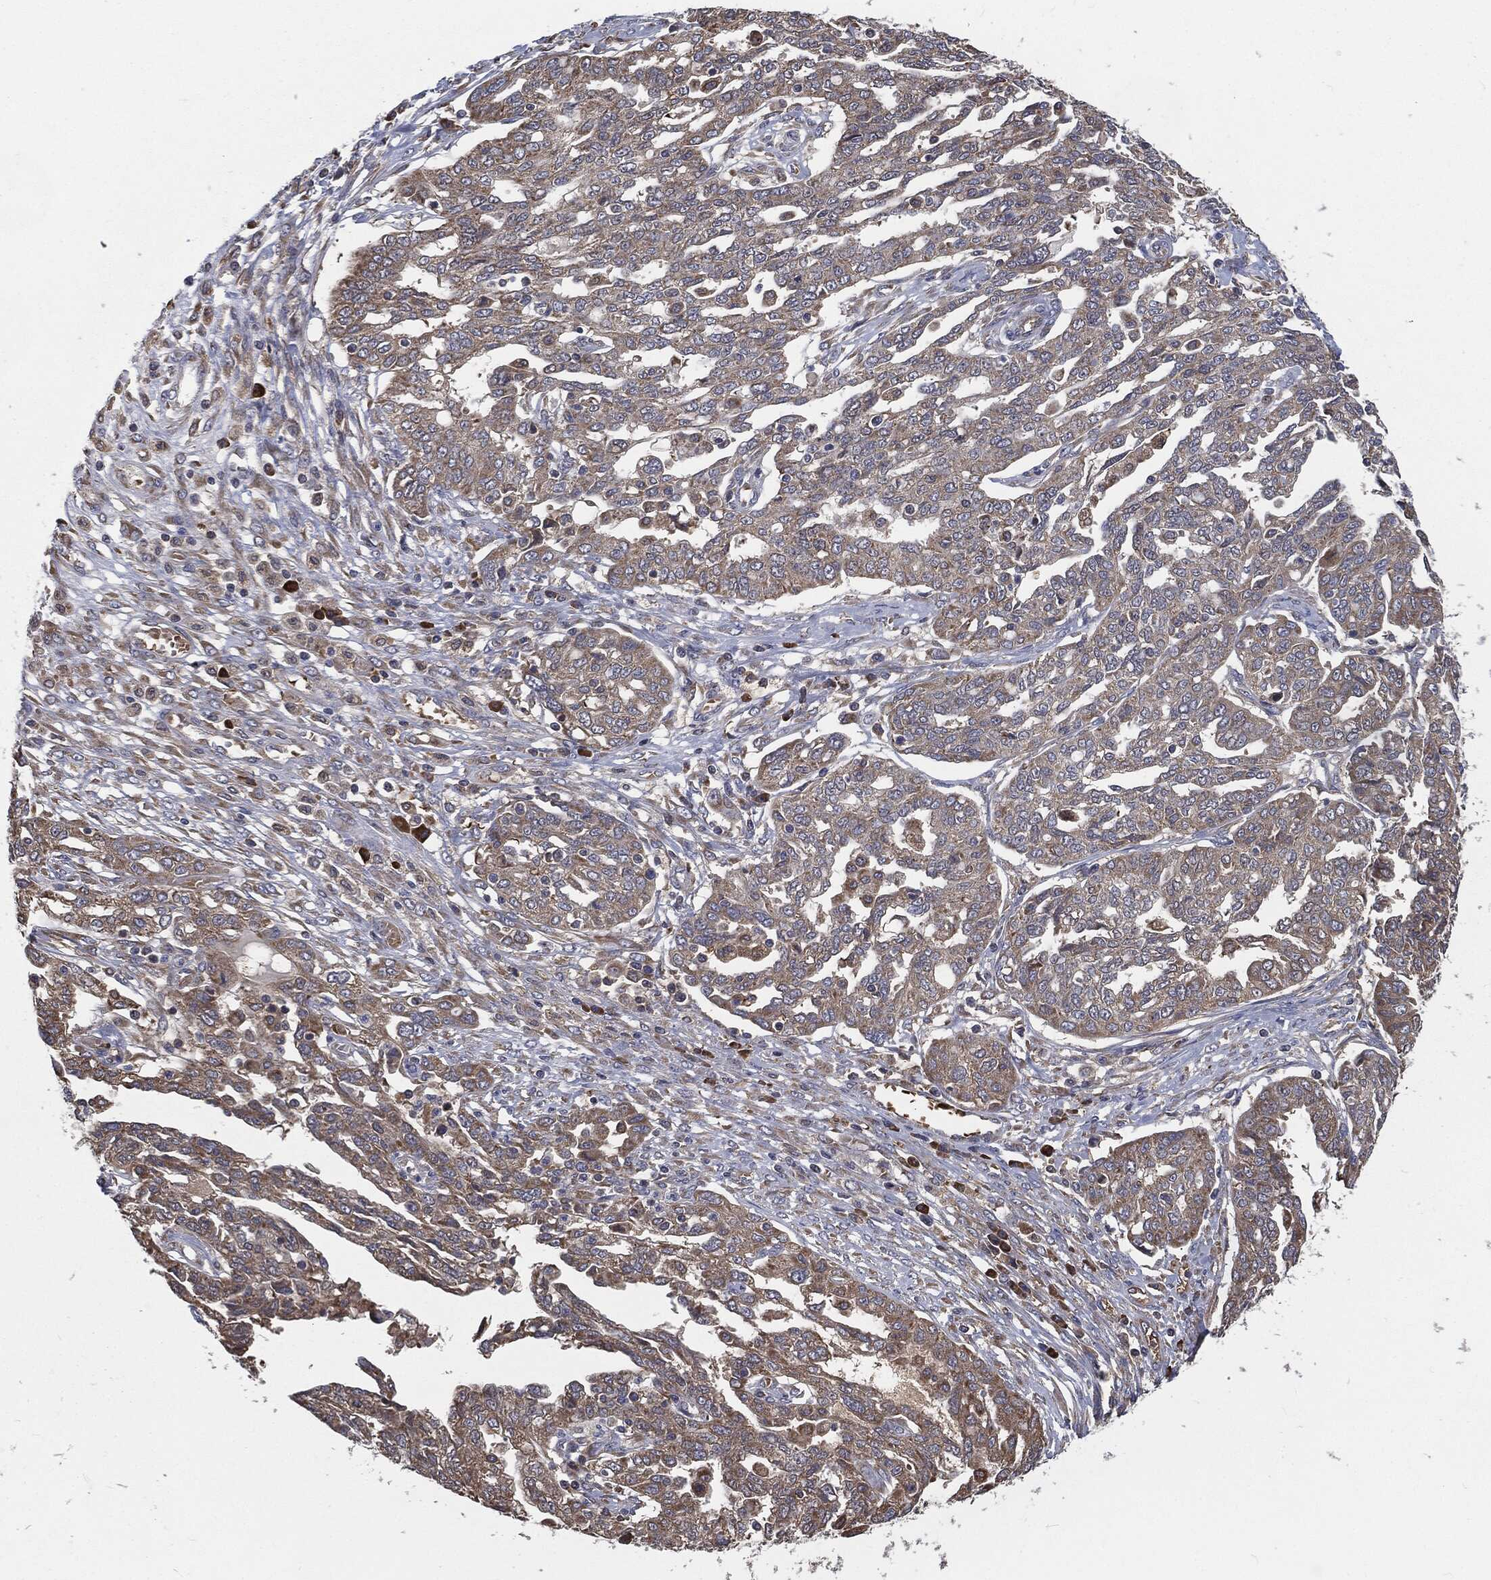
{"staining": {"intensity": "weak", "quantity": ">75%", "location": "cytoplasmic/membranous"}, "tissue": "ovarian cancer", "cell_type": "Tumor cells", "image_type": "cancer", "snomed": [{"axis": "morphology", "description": "Cystadenocarcinoma, serous, NOS"}, {"axis": "topography", "description": "Ovary"}], "caption": "Immunohistochemical staining of human ovarian cancer (serous cystadenocarcinoma) reveals low levels of weak cytoplasmic/membranous protein expression in about >75% of tumor cells.", "gene": "PRDX4", "patient": {"sex": "female", "age": 67}}